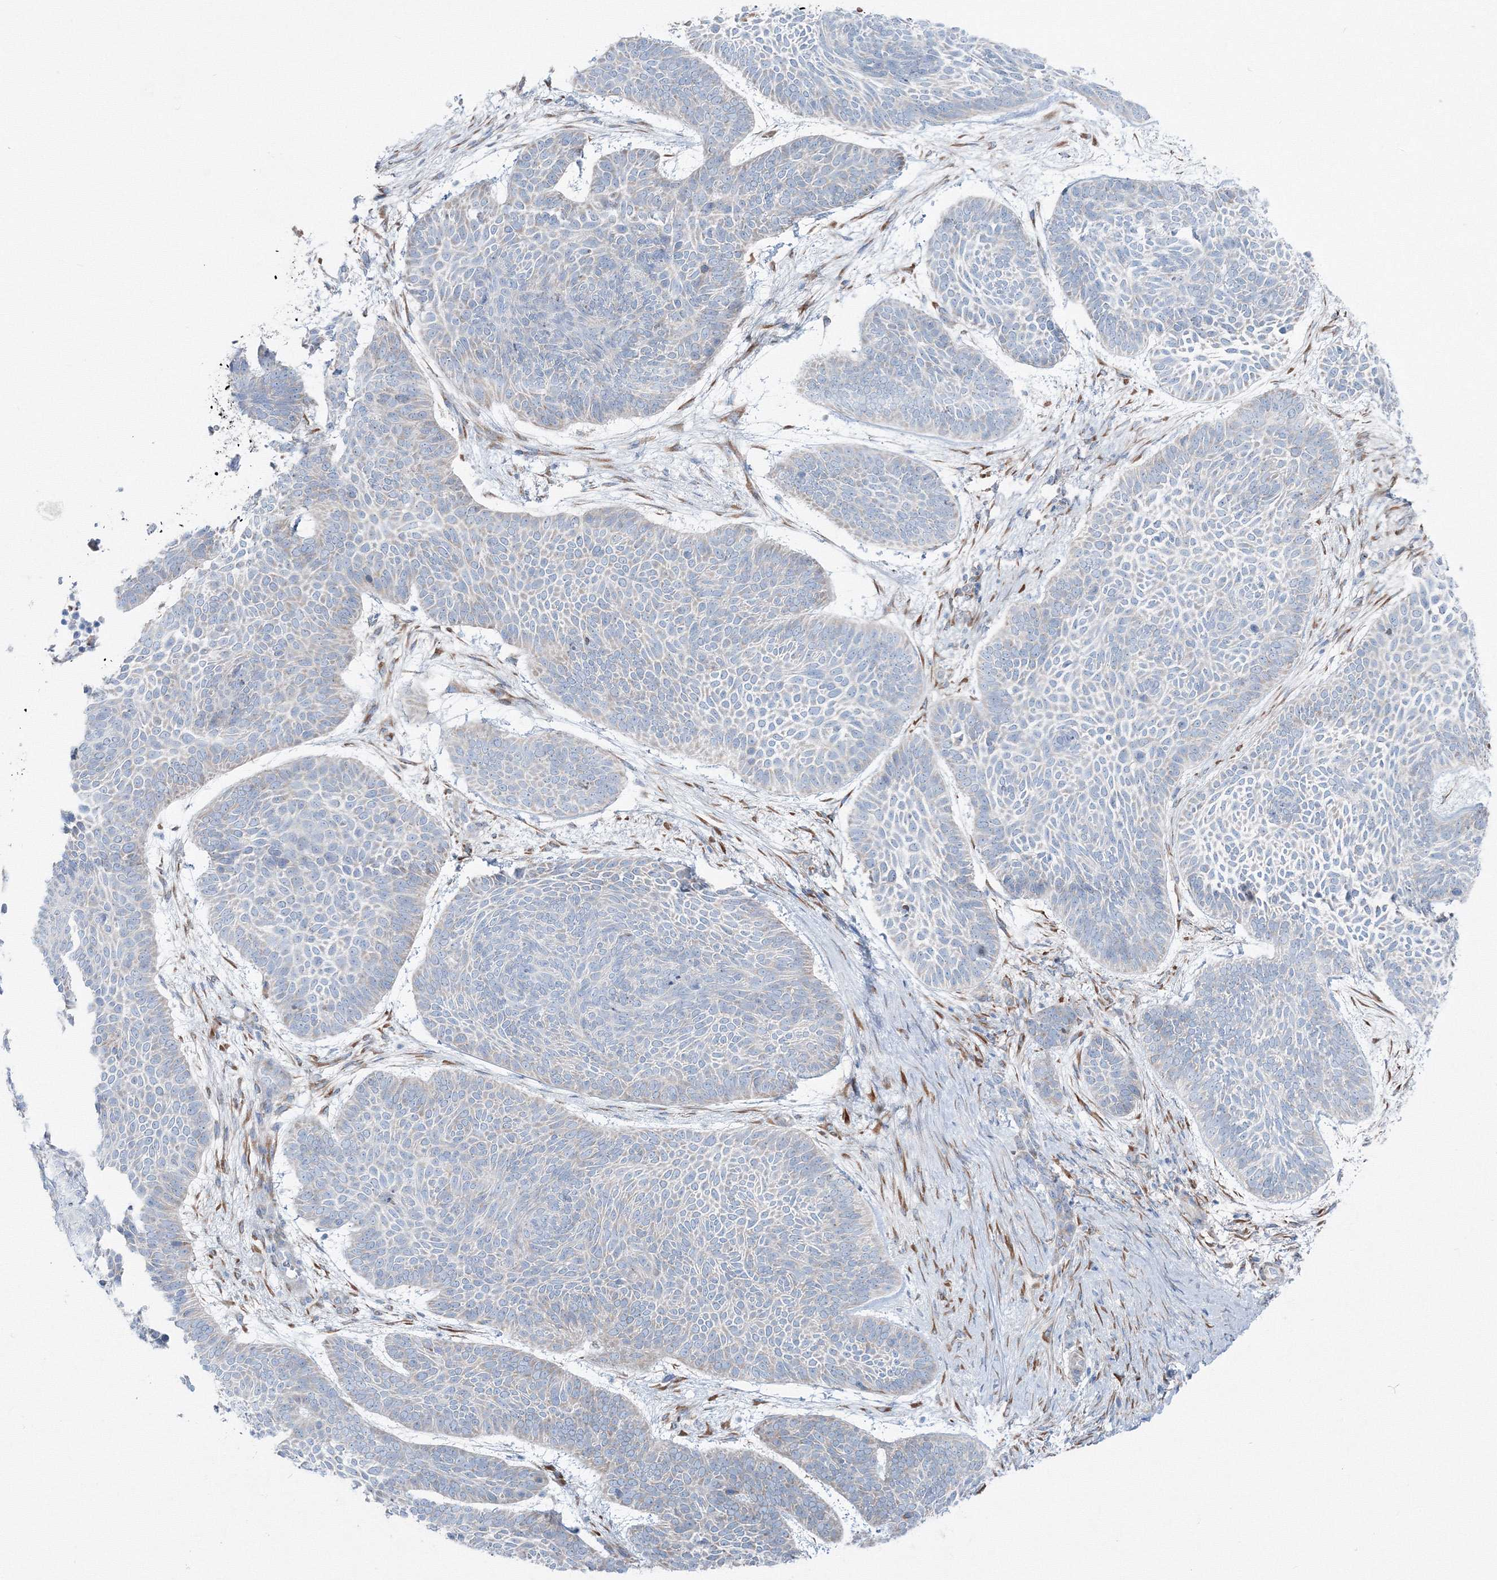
{"staining": {"intensity": "negative", "quantity": "none", "location": "none"}, "tissue": "skin cancer", "cell_type": "Tumor cells", "image_type": "cancer", "snomed": [{"axis": "morphology", "description": "Basal cell carcinoma"}, {"axis": "topography", "description": "Skin"}], "caption": "There is no significant expression in tumor cells of skin cancer.", "gene": "RCN1", "patient": {"sex": "male", "age": 85}}